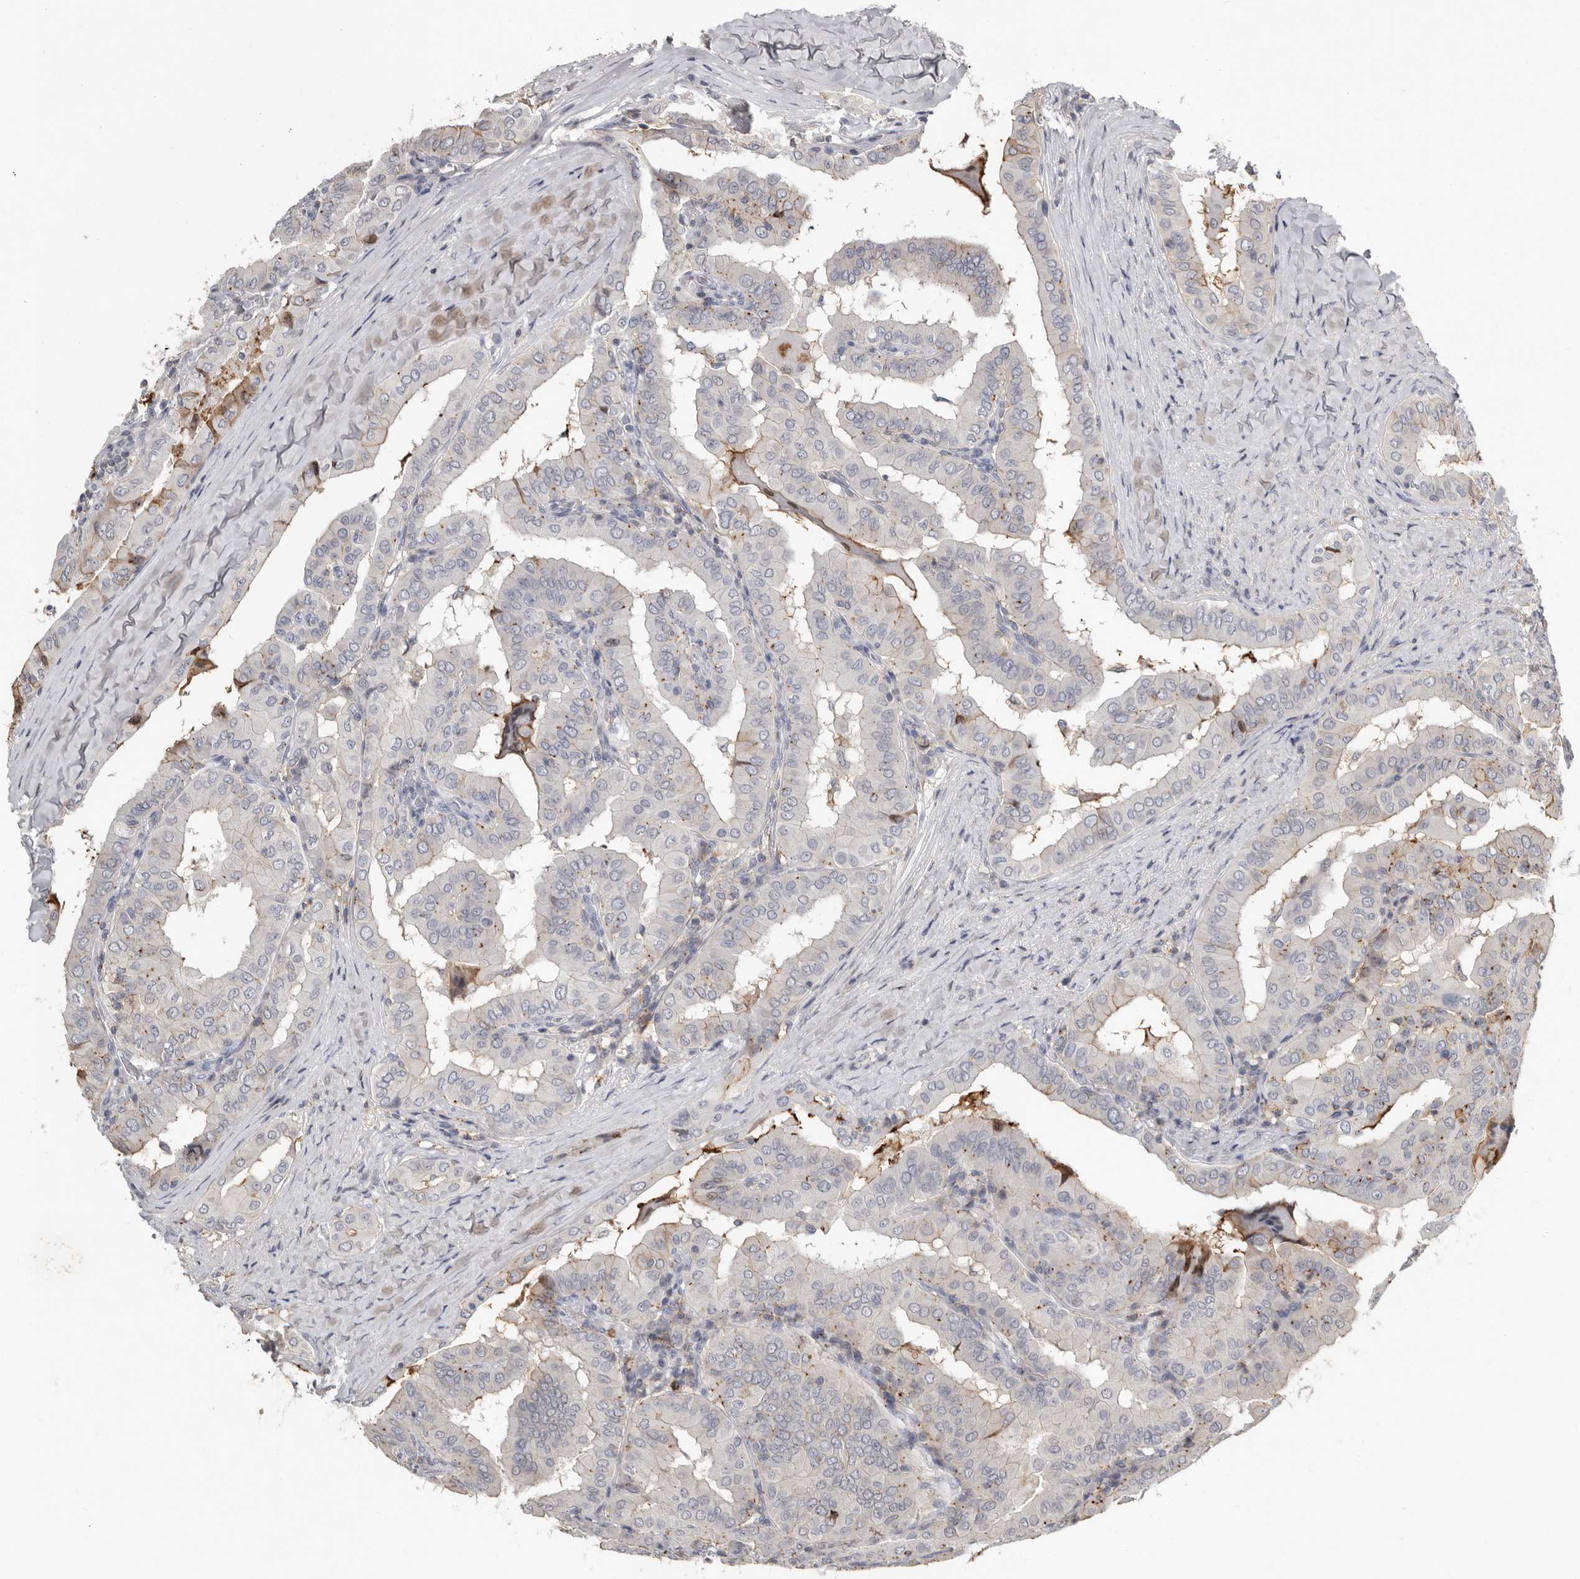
{"staining": {"intensity": "negative", "quantity": "none", "location": "none"}, "tissue": "thyroid cancer", "cell_type": "Tumor cells", "image_type": "cancer", "snomed": [{"axis": "morphology", "description": "Papillary adenocarcinoma, NOS"}, {"axis": "topography", "description": "Thyroid gland"}], "caption": "This image is of thyroid papillary adenocarcinoma stained with immunohistochemistry (IHC) to label a protein in brown with the nuclei are counter-stained blue. There is no staining in tumor cells.", "gene": "KIF26B", "patient": {"sex": "male", "age": 33}}